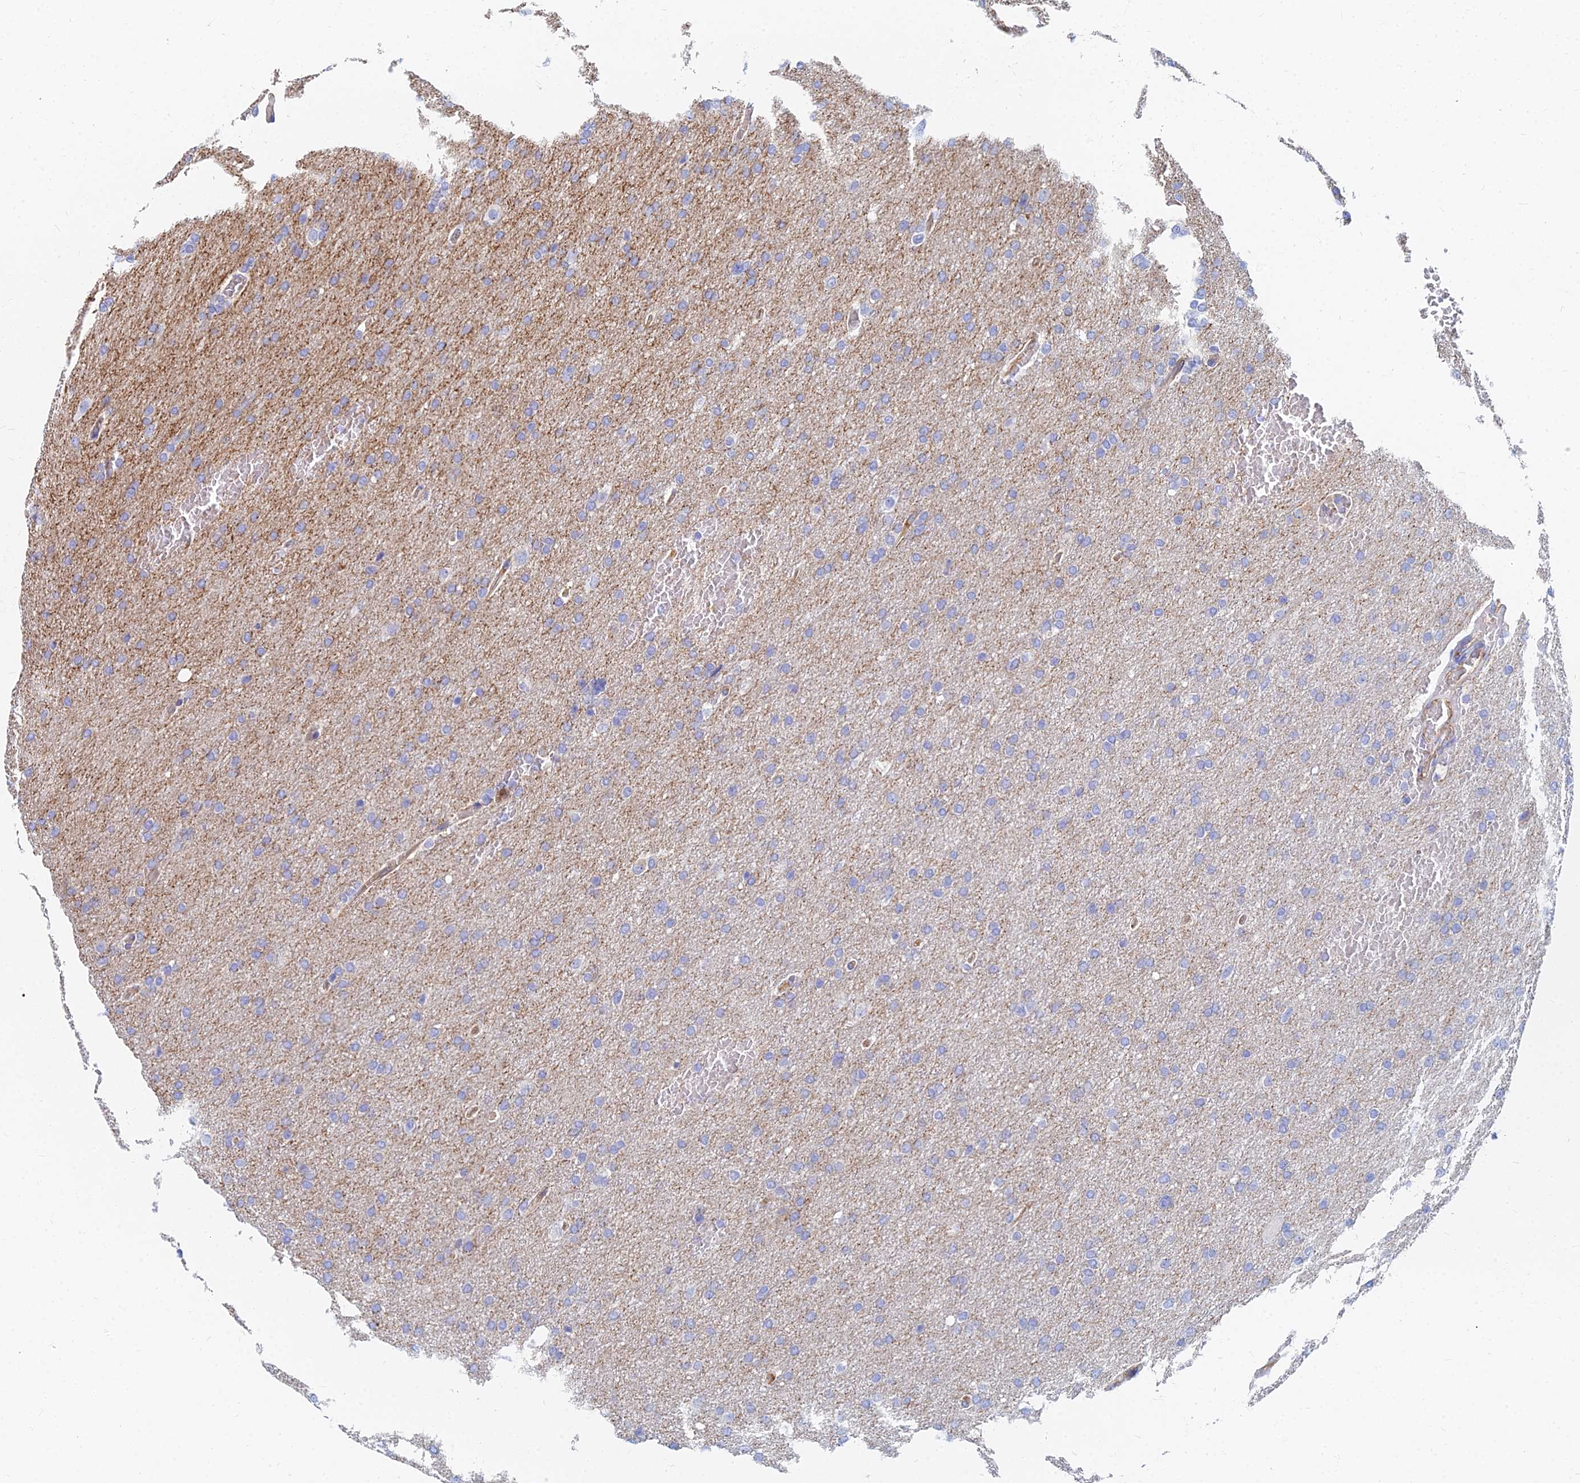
{"staining": {"intensity": "negative", "quantity": "none", "location": "none"}, "tissue": "glioma", "cell_type": "Tumor cells", "image_type": "cancer", "snomed": [{"axis": "morphology", "description": "Glioma, malignant, High grade"}, {"axis": "topography", "description": "Cerebral cortex"}], "caption": "Malignant glioma (high-grade) stained for a protein using immunohistochemistry demonstrates no expression tumor cells.", "gene": "GPR42", "patient": {"sex": "female", "age": 36}}